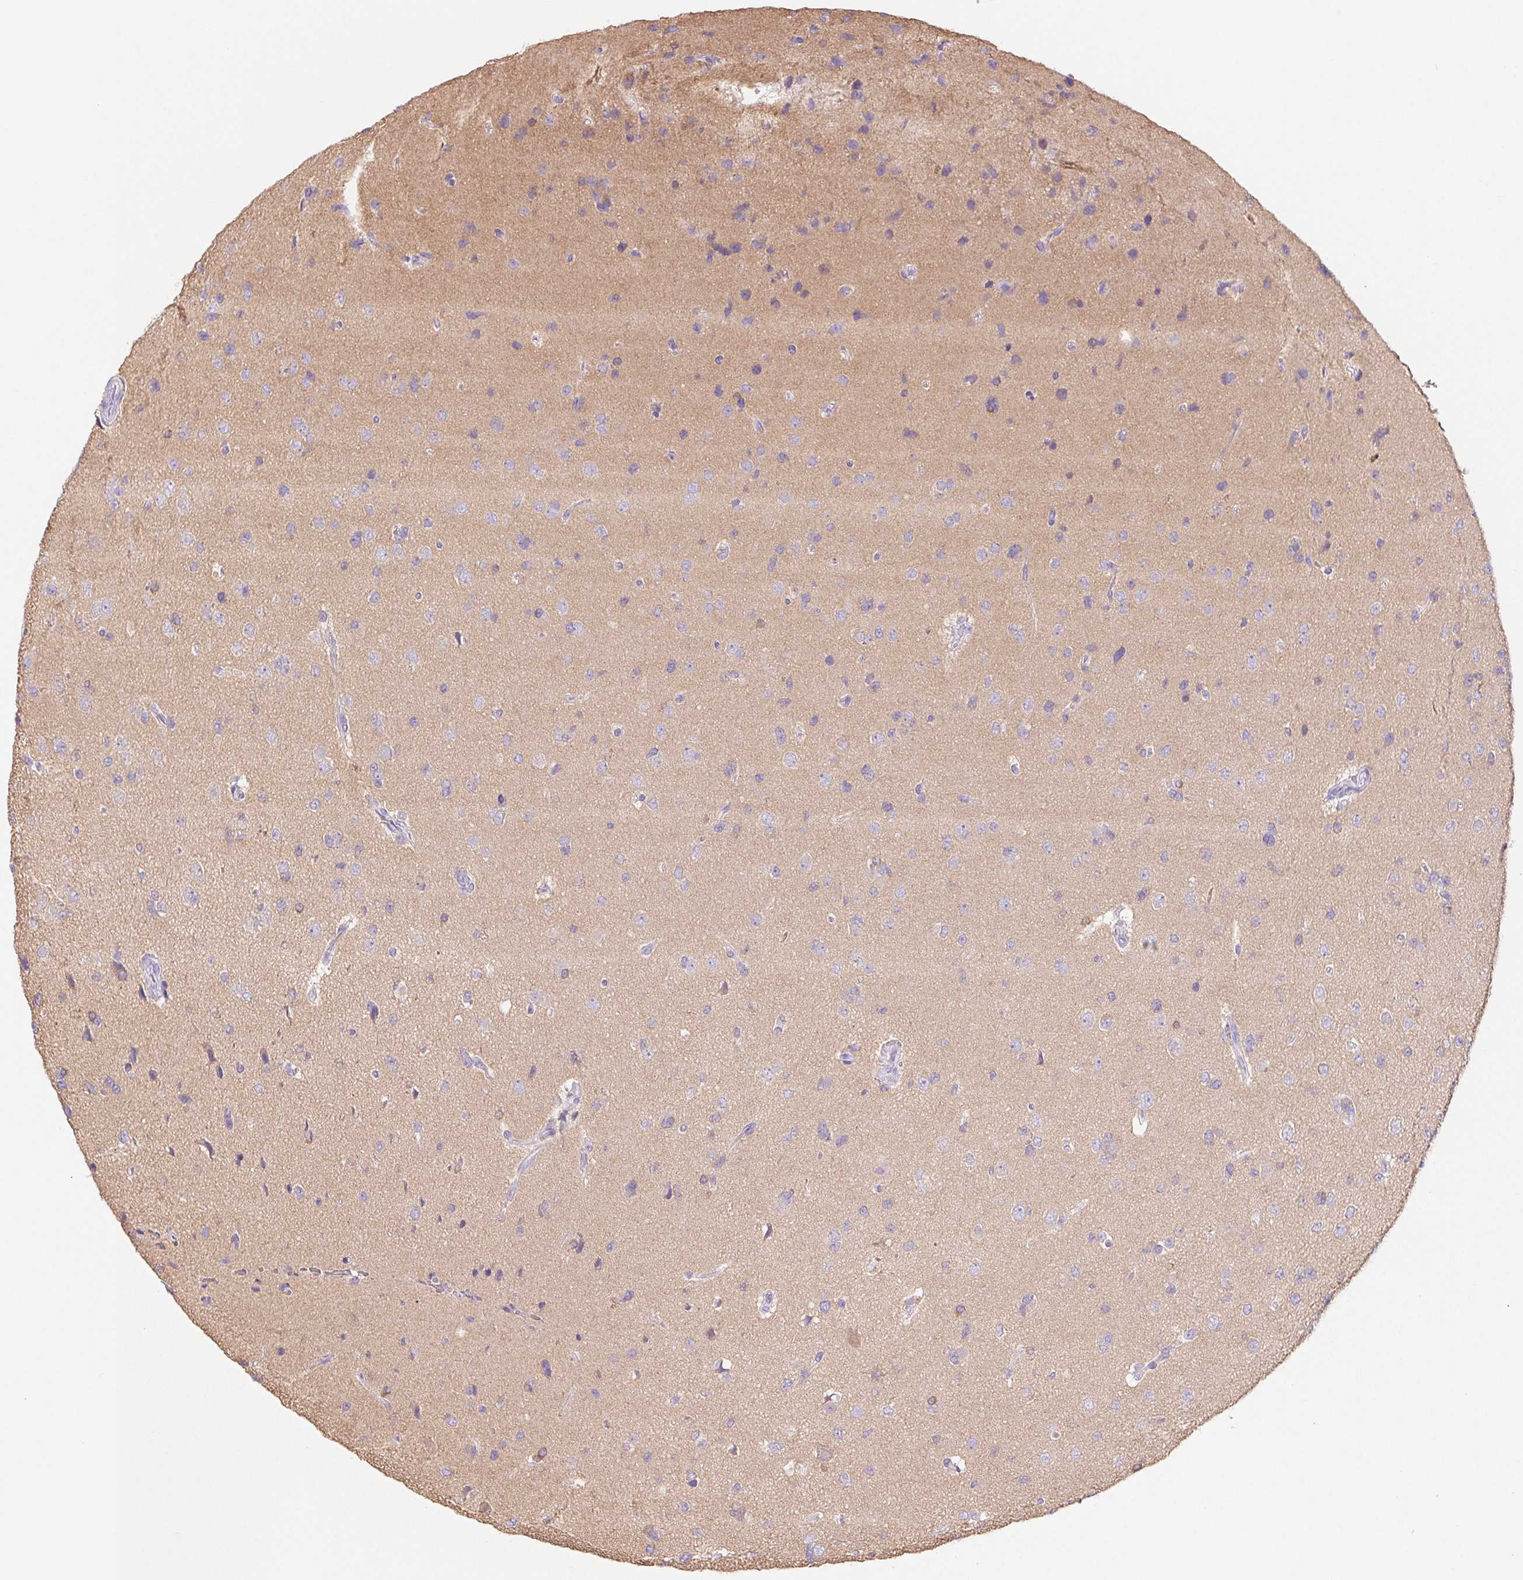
{"staining": {"intensity": "negative", "quantity": "none", "location": "none"}, "tissue": "glioma", "cell_type": "Tumor cells", "image_type": "cancer", "snomed": [{"axis": "morphology", "description": "Glioma, malignant, Low grade"}, {"axis": "topography", "description": "Brain"}], "caption": "High power microscopy histopathology image of an IHC histopathology image of malignant low-grade glioma, revealing no significant positivity in tumor cells.", "gene": "PNLIP", "patient": {"sex": "female", "age": 55}}